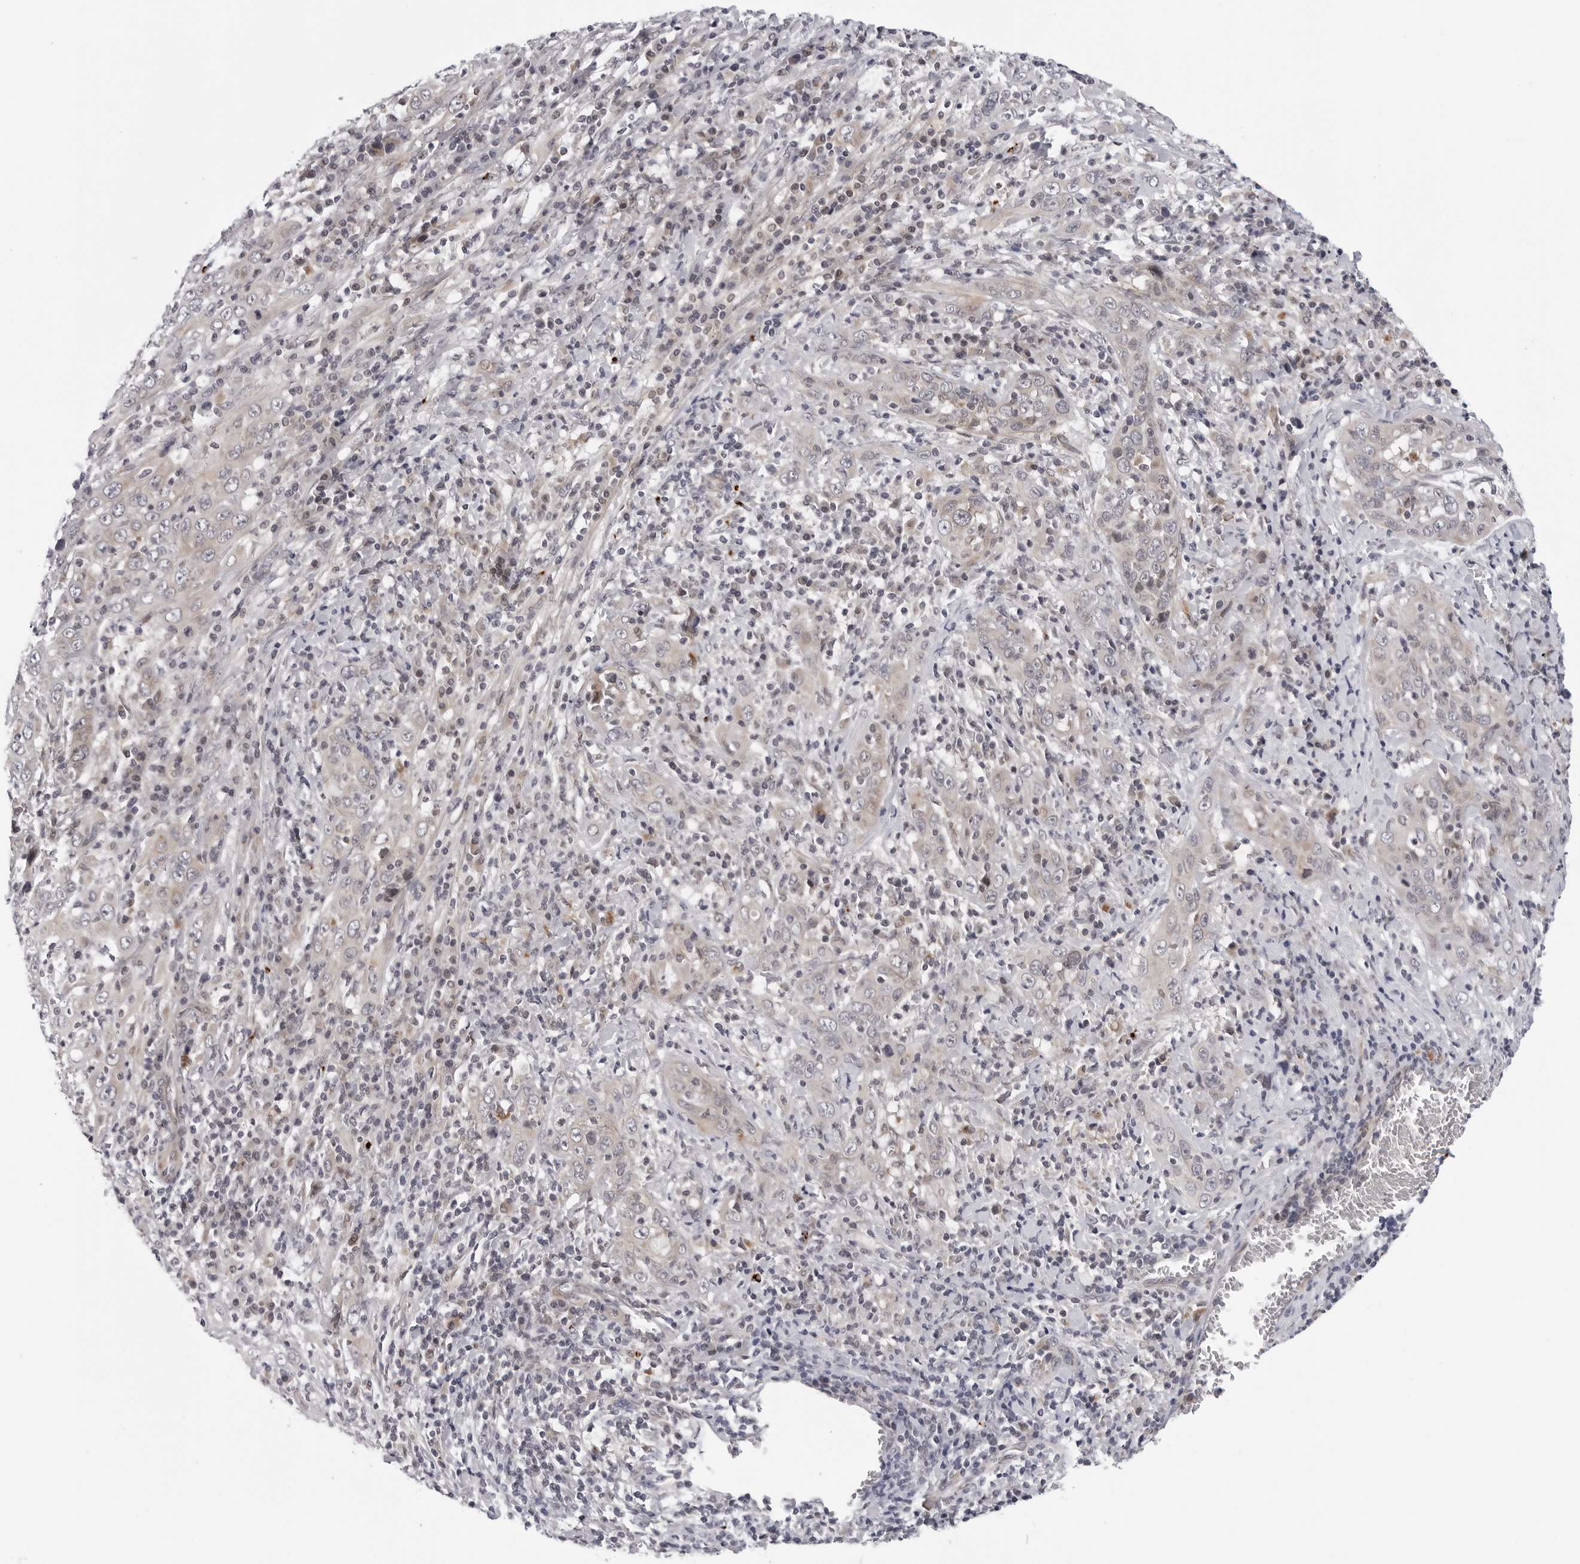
{"staining": {"intensity": "negative", "quantity": "none", "location": "none"}, "tissue": "cervical cancer", "cell_type": "Tumor cells", "image_type": "cancer", "snomed": [{"axis": "morphology", "description": "Squamous cell carcinoma, NOS"}, {"axis": "topography", "description": "Cervix"}], "caption": "Immunohistochemistry photomicrograph of cervical squamous cell carcinoma stained for a protein (brown), which exhibits no staining in tumor cells. (DAB (3,3'-diaminobenzidine) immunohistochemistry visualized using brightfield microscopy, high magnification).", "gene": "KIAA1614", "patient": {"sex": "female", "age": 46}}